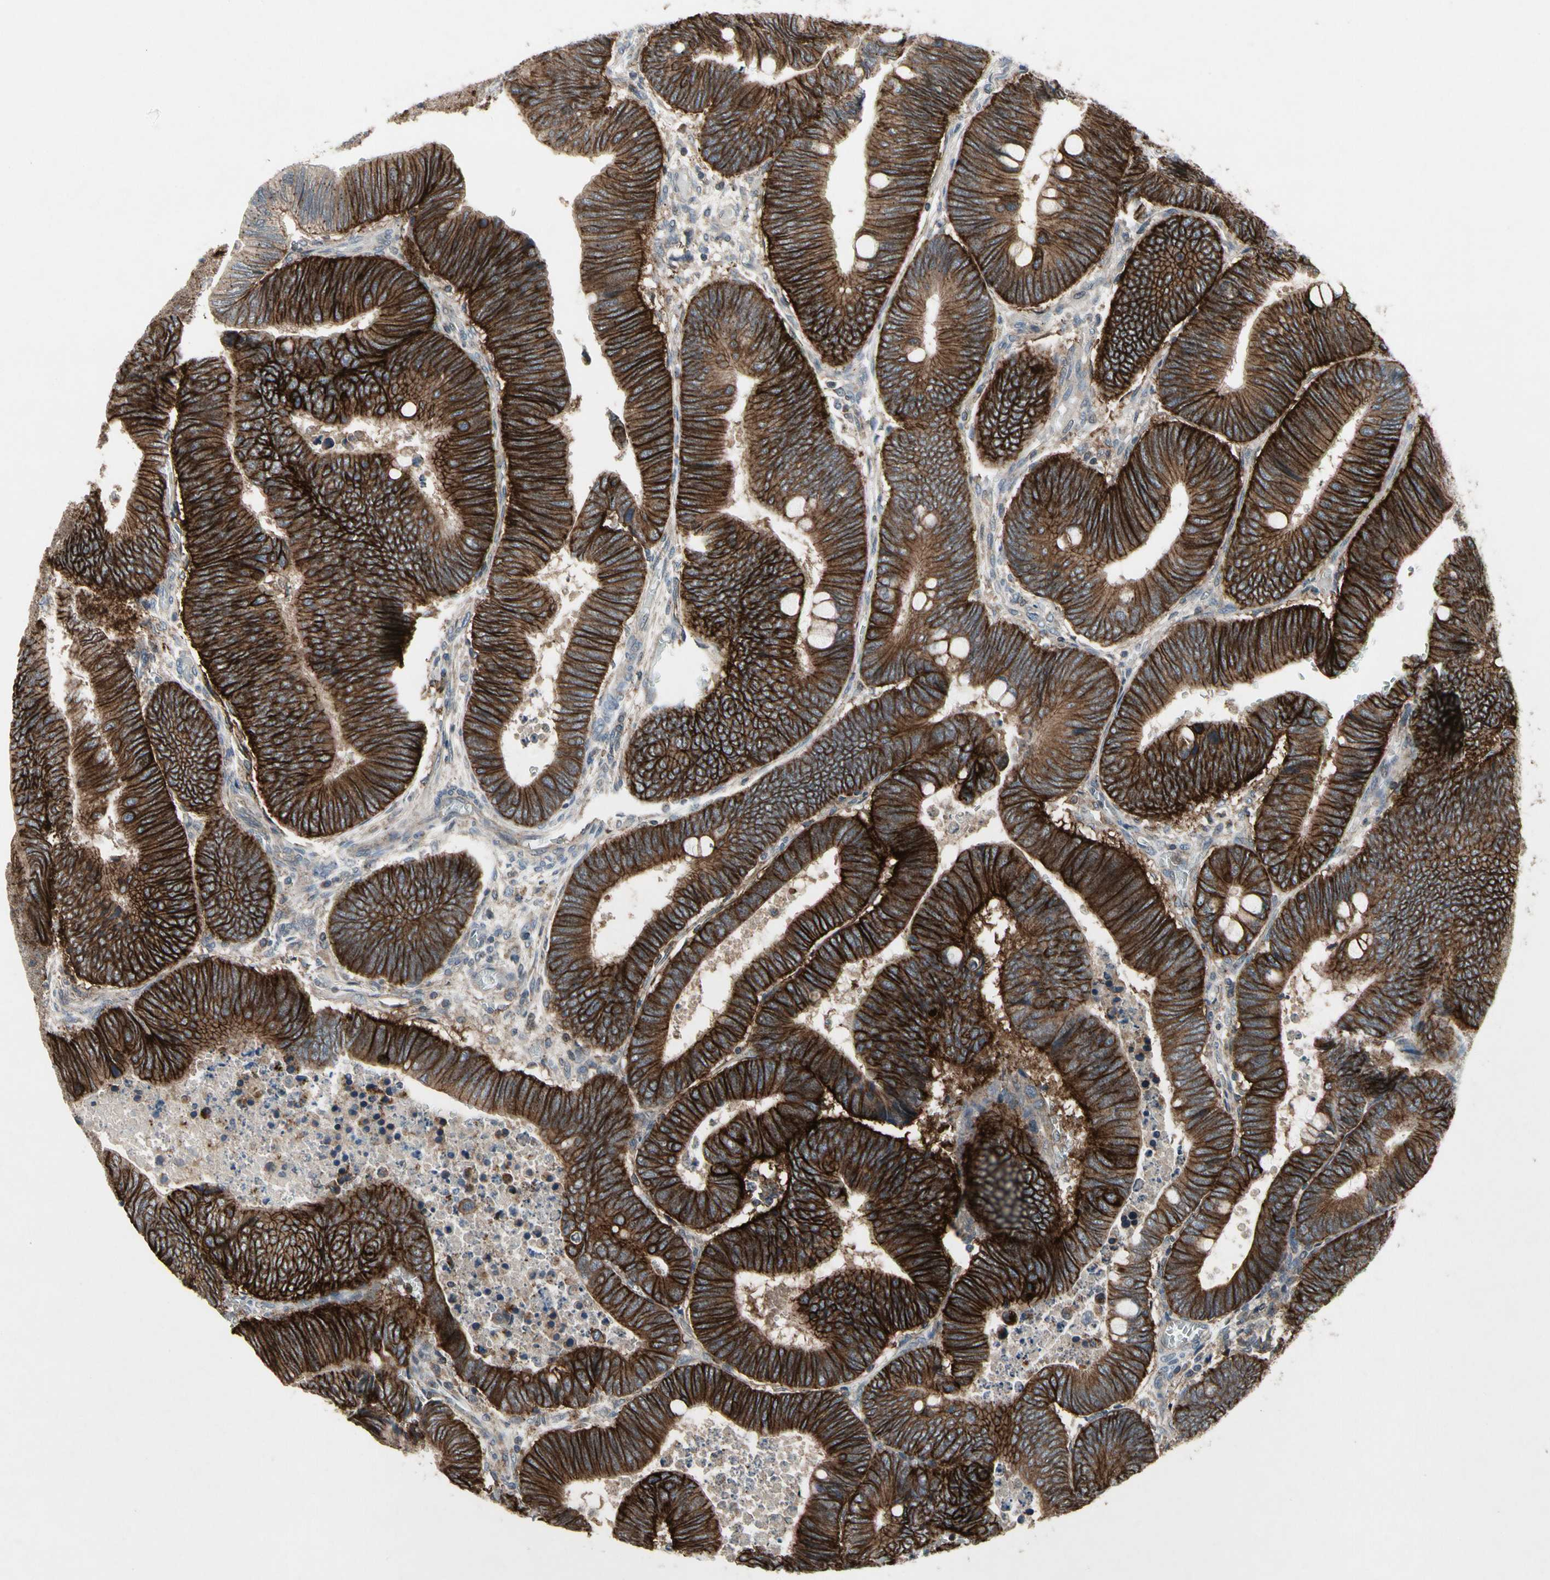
{"staining": {"intensity": "strong", "quantity": ">75%", "location": "cytoplasmic/membranous"}, "tissue": "colorectal cancer", "cell_type": "Tumor cells", "image_type": "cancer", "snomed": [{"axis": "morphology", "description": "Normal tissue, NOS"}, {"axis": "morphology", "description": "Adenocarcinoma, NOS"}, {"axis": "topography", "description": "Rectum"}, {"axis": "topography", "description": "Peripheral nerve tissue"}], "caption": "This is a photomicrograph of IHC staining of colorectal adenocarcinoma, which shows strong positivity in the cytoplasmic/membranous of tumor cells.", "gene": "NMI", "patient": {"sex": "male", "age": 92}}